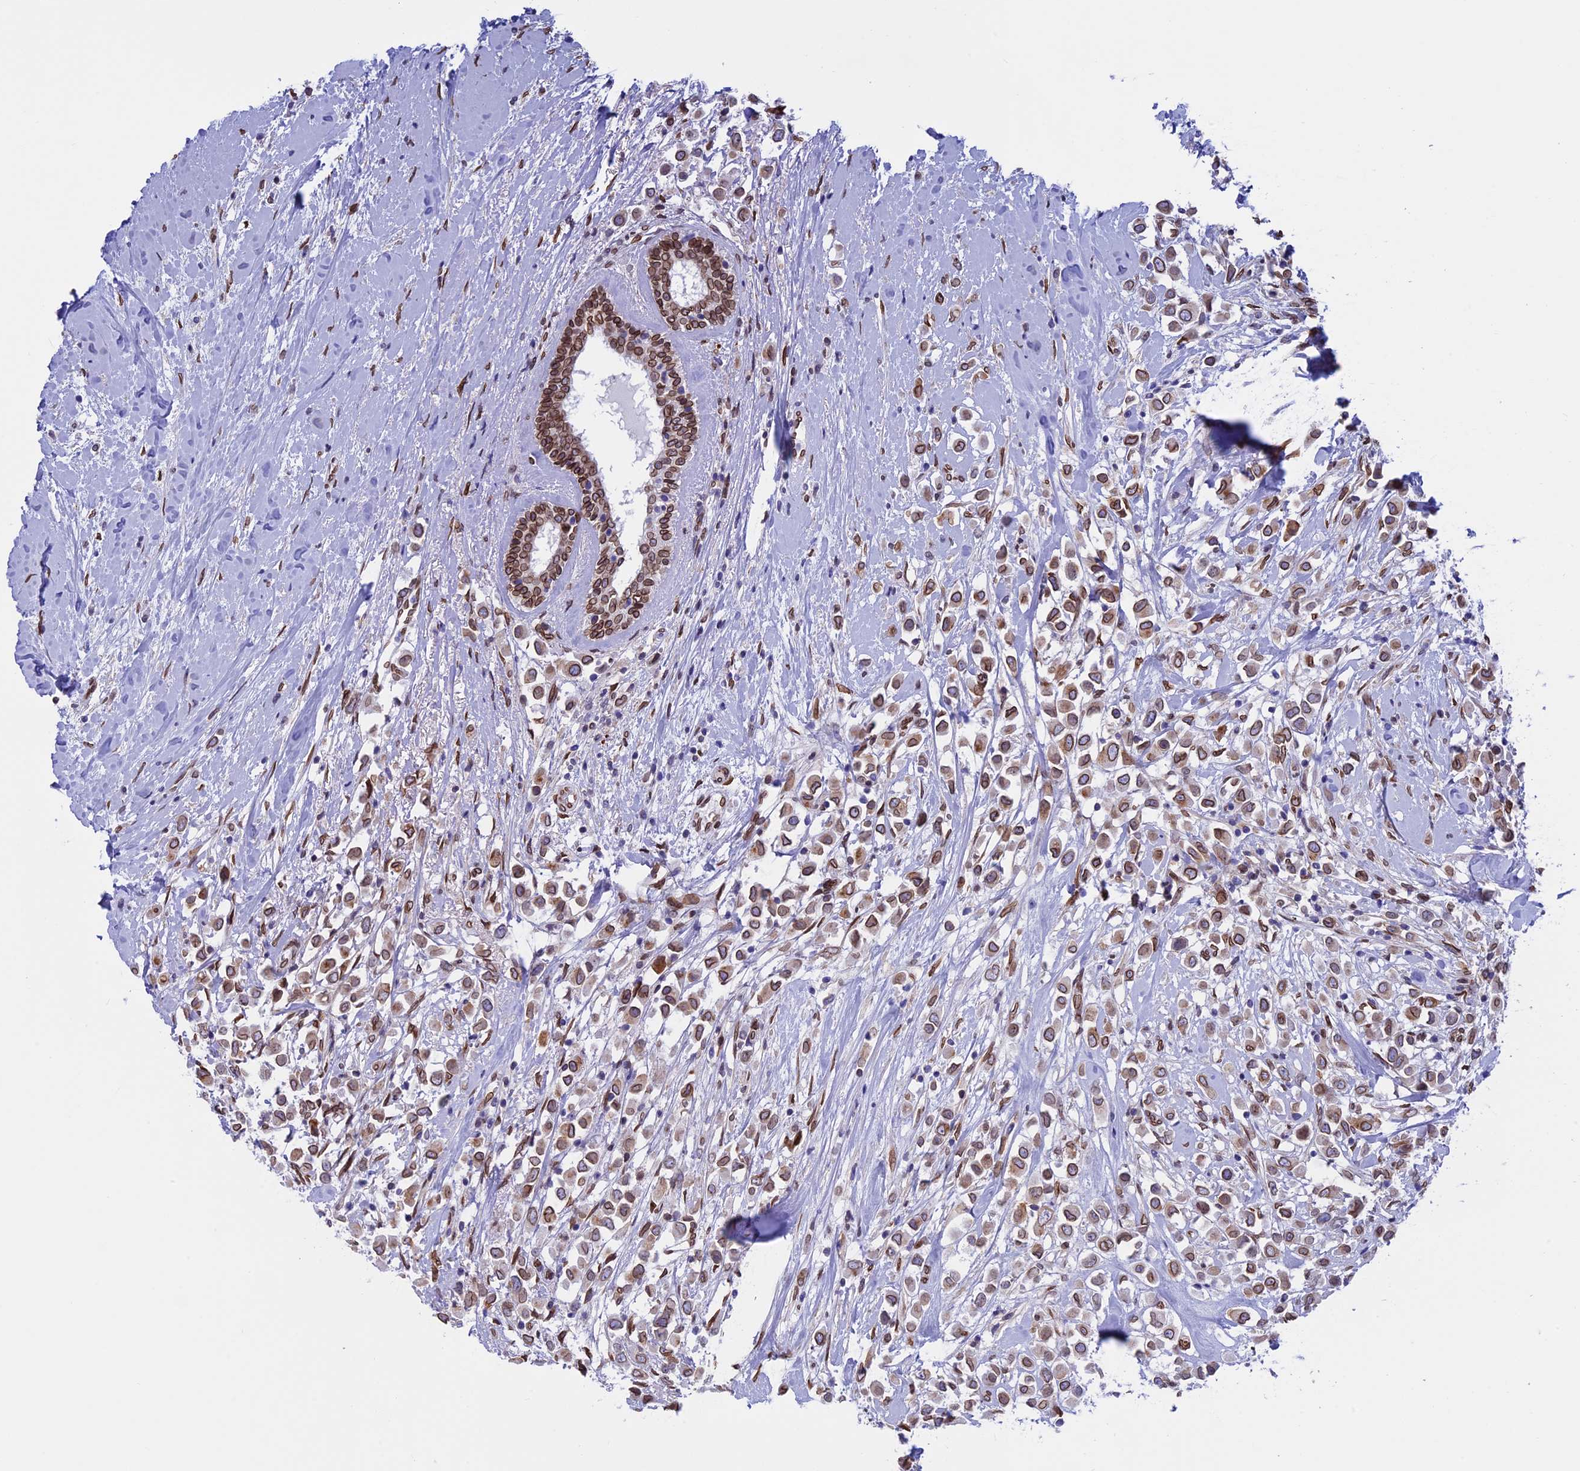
{"staining": {"intensity": "moderate", "quantity": ">75%", "location": "cytoplasmic/membranous,nuclear"}, "tissue": "breast cancer", "cell_type": "Tumor cells", "image_type": "cancer", "snomed": [{"axis": "morphology", "description": "Duct carcinoma"}, {"axis": "topography", "description": "Breast"}], "caption": "Breast cancer was stained to show a protein in brown. There is medium levels of moderate cytoplasmic/membranous and nuclear positivity in about >75% of tumor cells.", "gene": "TMPRSS7", "patient": {"sex": "female", "age": 87}}